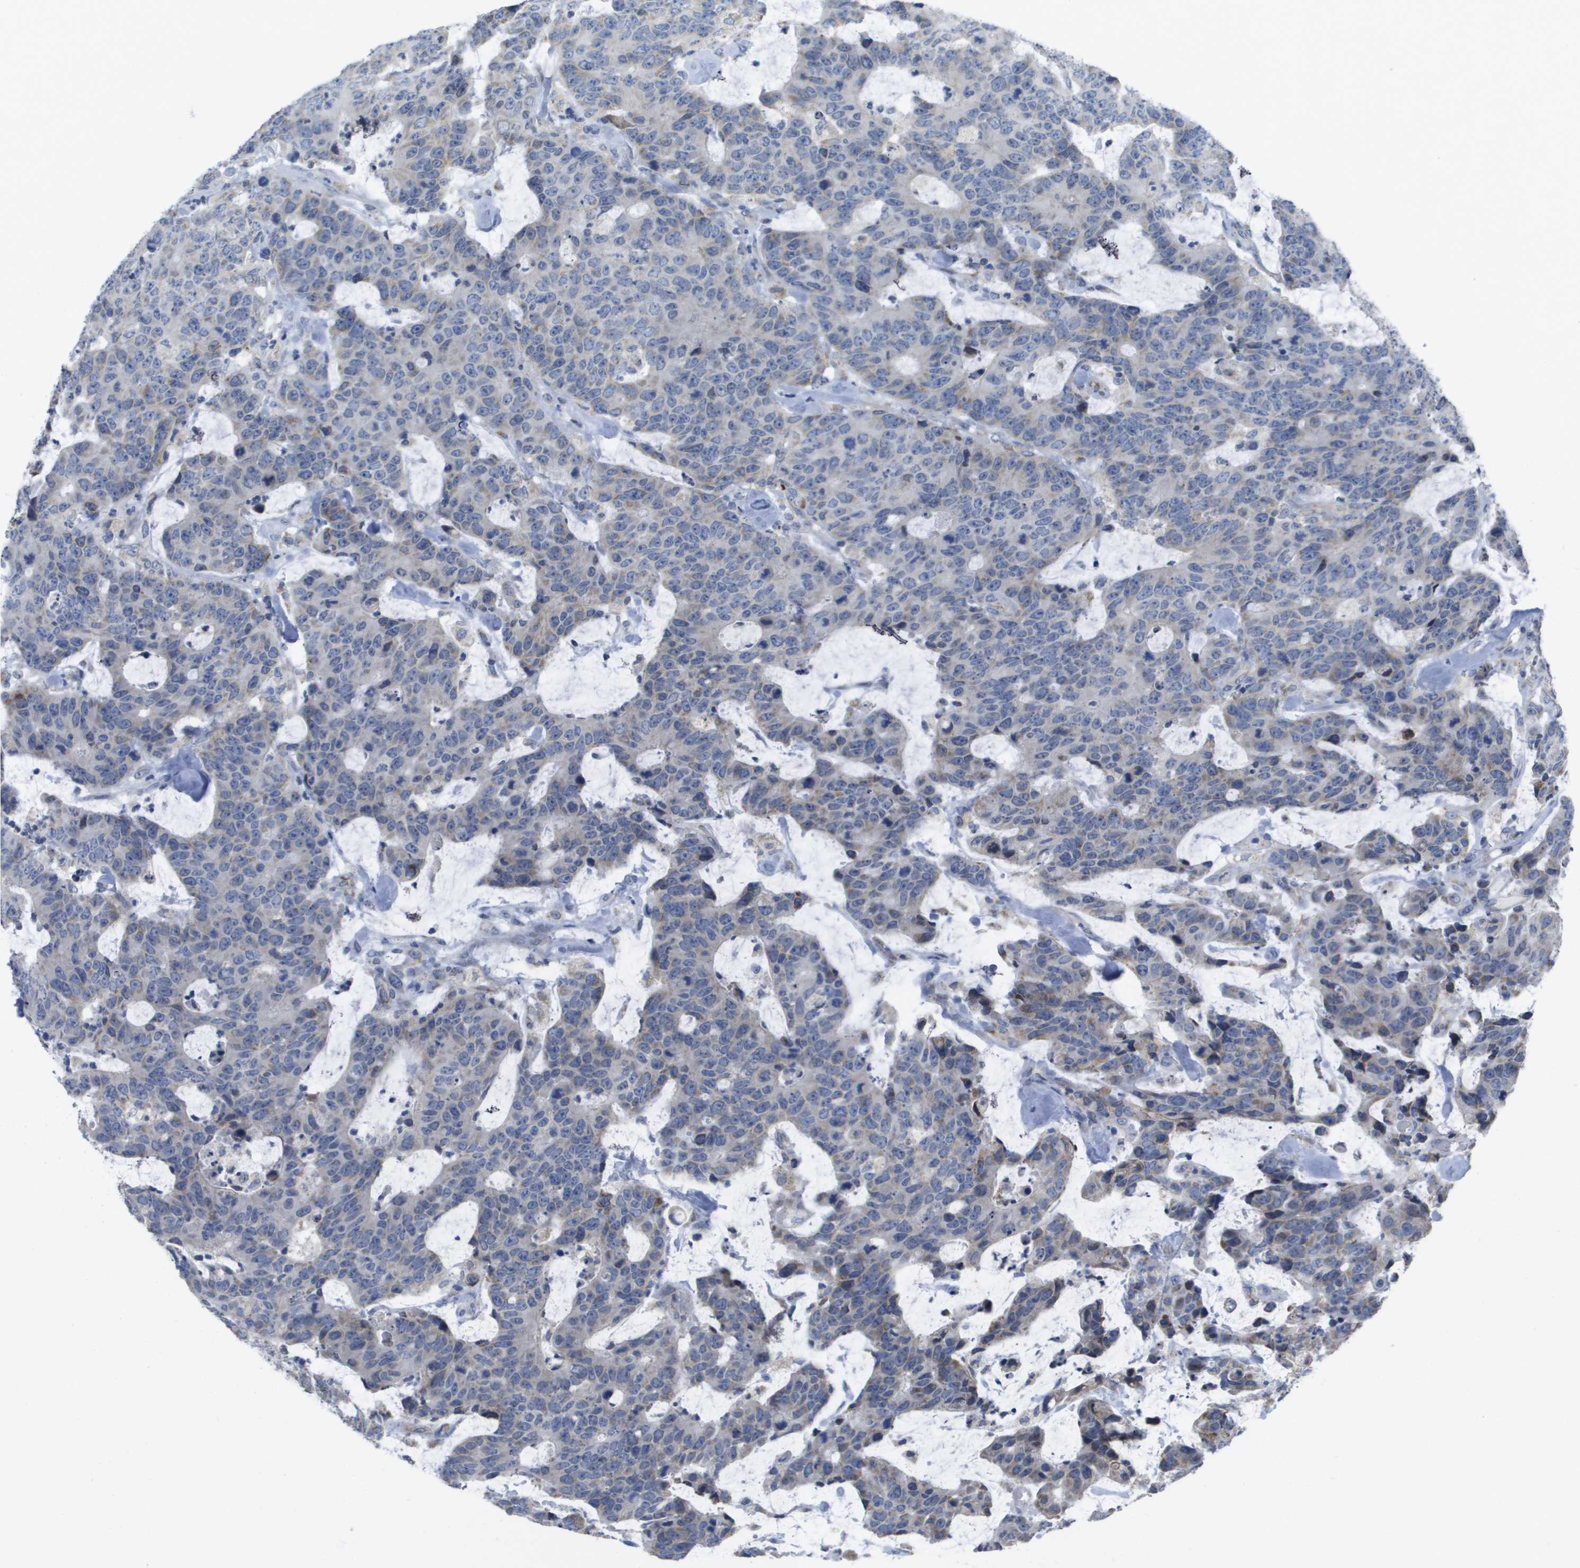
{"staining": {"intensity": "moderate", "quantity": "<25%", "location": "cytoplasmic/membranous"}, "tissue": "colorectal cancer", "cell_type": "Tumor cells", "image_type": "cancer", "snomed": [{"axis": "morphology", "description": "Adenocarcinoma, NOS"}, {"axis": "topography", "description": "Colon"}], "caption": "IHC (DAB) staining of human adenocarcinoma (colorectal) demonstrates moderate cytoplasmic/membranous protein positivity in approximately <25% of tumor cells.", "gene": "TMEM223", "patient": {"sex": "female", "age": 86}}